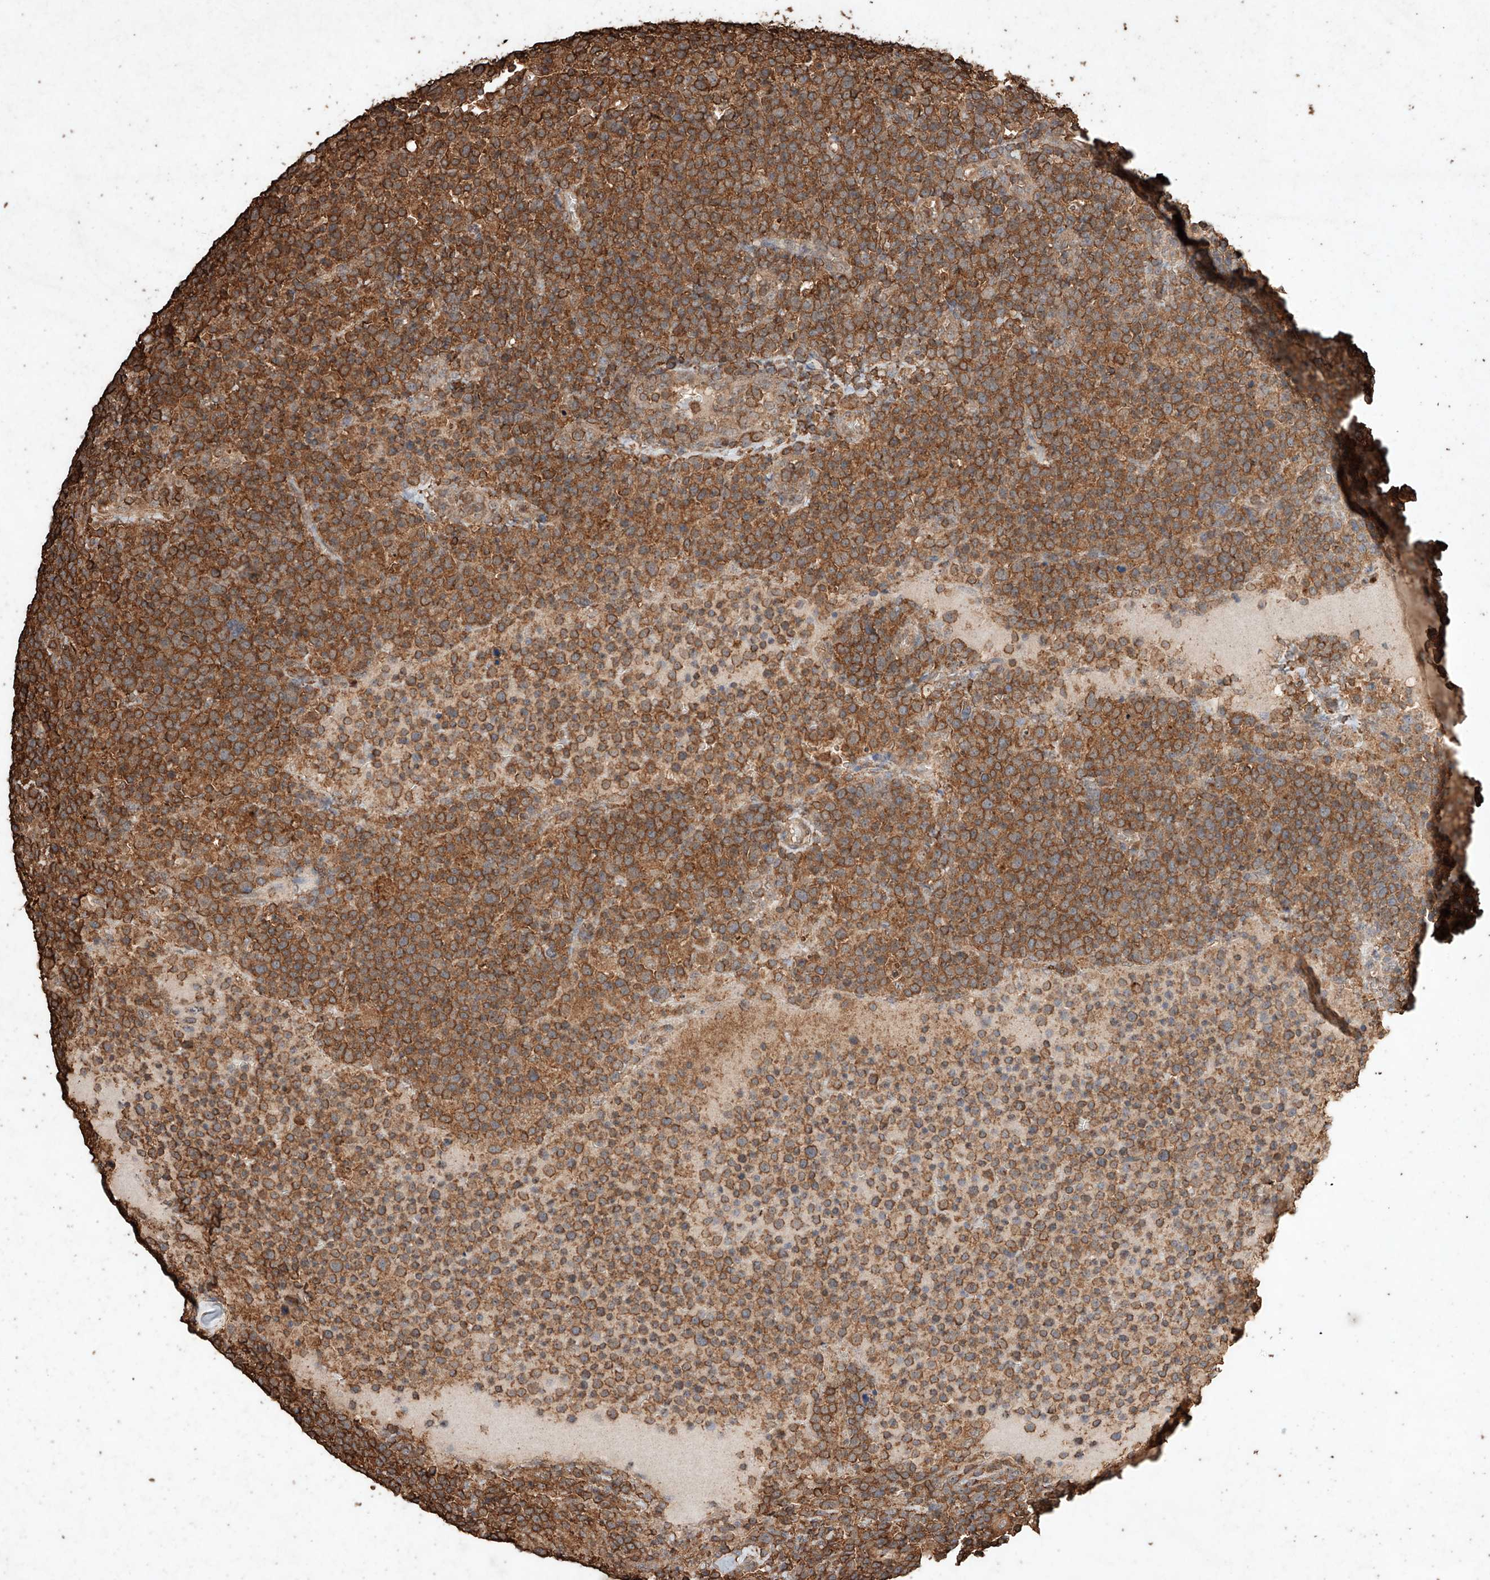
{"staining": {"intensity": "moderate", "quantity": ">75%", "location": "cytoplasmic/membranous"}, "tissue": "lymphoma", "cell_type": "Tumor cells", "image_type": "cancer", "snomed": [{"axis": "morphology", "description": "Malignant lymphoma, non-Hodgkin's type, High grade"}, {"axis": "topography", "description": "Lymph node"}], "caption": "Human lymphoma stained with a protein marker reveals moderate staining in tumor cells.", "gene": "M6PR", "patient": {"sex": "male", "age": 61}}